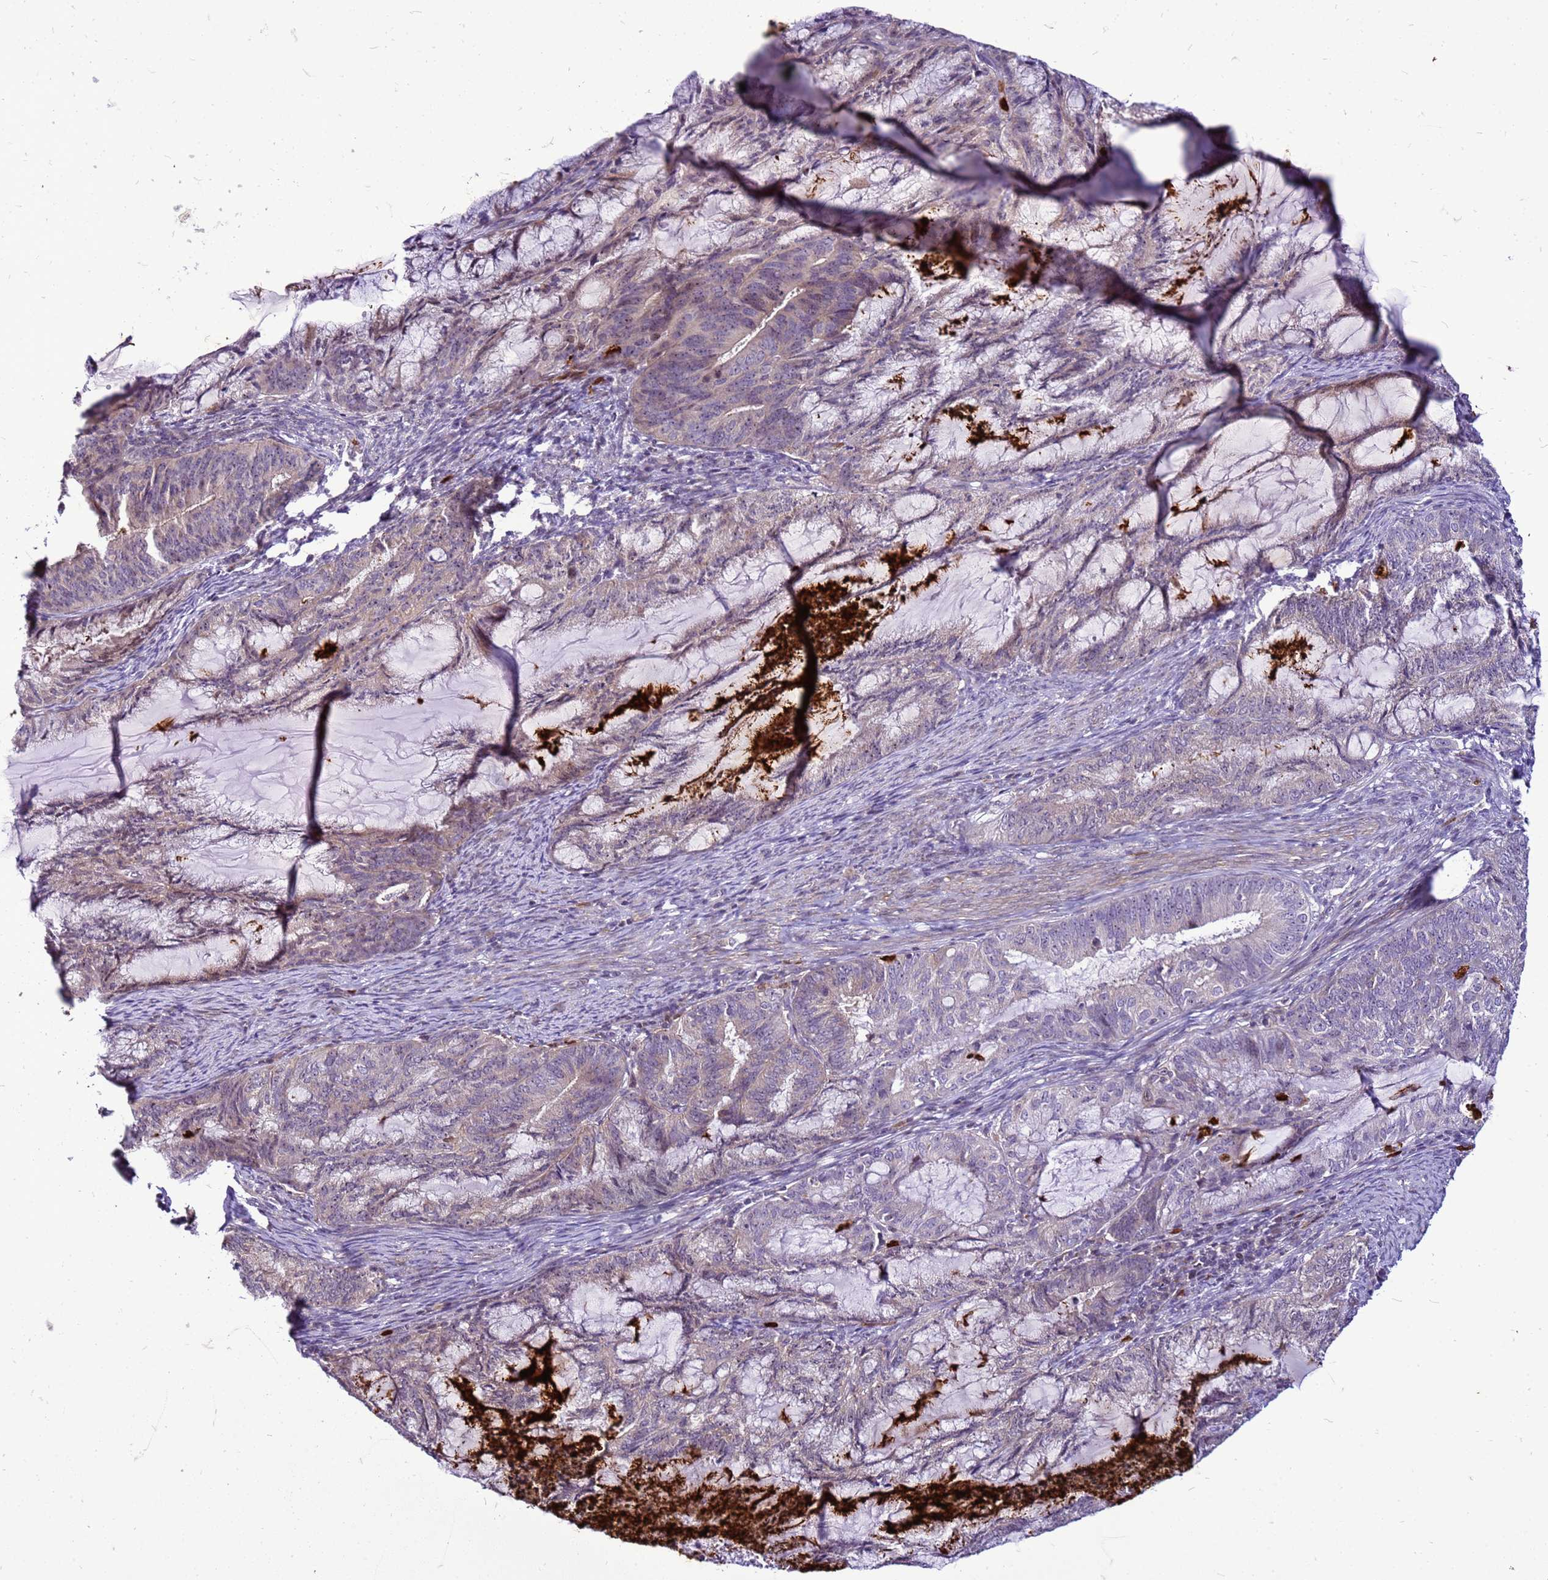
{"staining": {"intensity": "weak", "quantity": "<25%", "location": "cytoplasmic/membranous"}, "tissue": "endometrial cancer", "cell_type": "Tumor cells", "image_type": "cancer", "snomed": [{"axis": "morphology", "description": "Adenocarcinoma, NOS"}, {"axis": "topography", "description": "Endometrium"}], "caption": "Immunohistochemistry of human endometrial adenocarcinoma demonstrates no expression in tumor cells.", "gene": "VPS4B", "patient": {"sex": "female", "age": 86}}